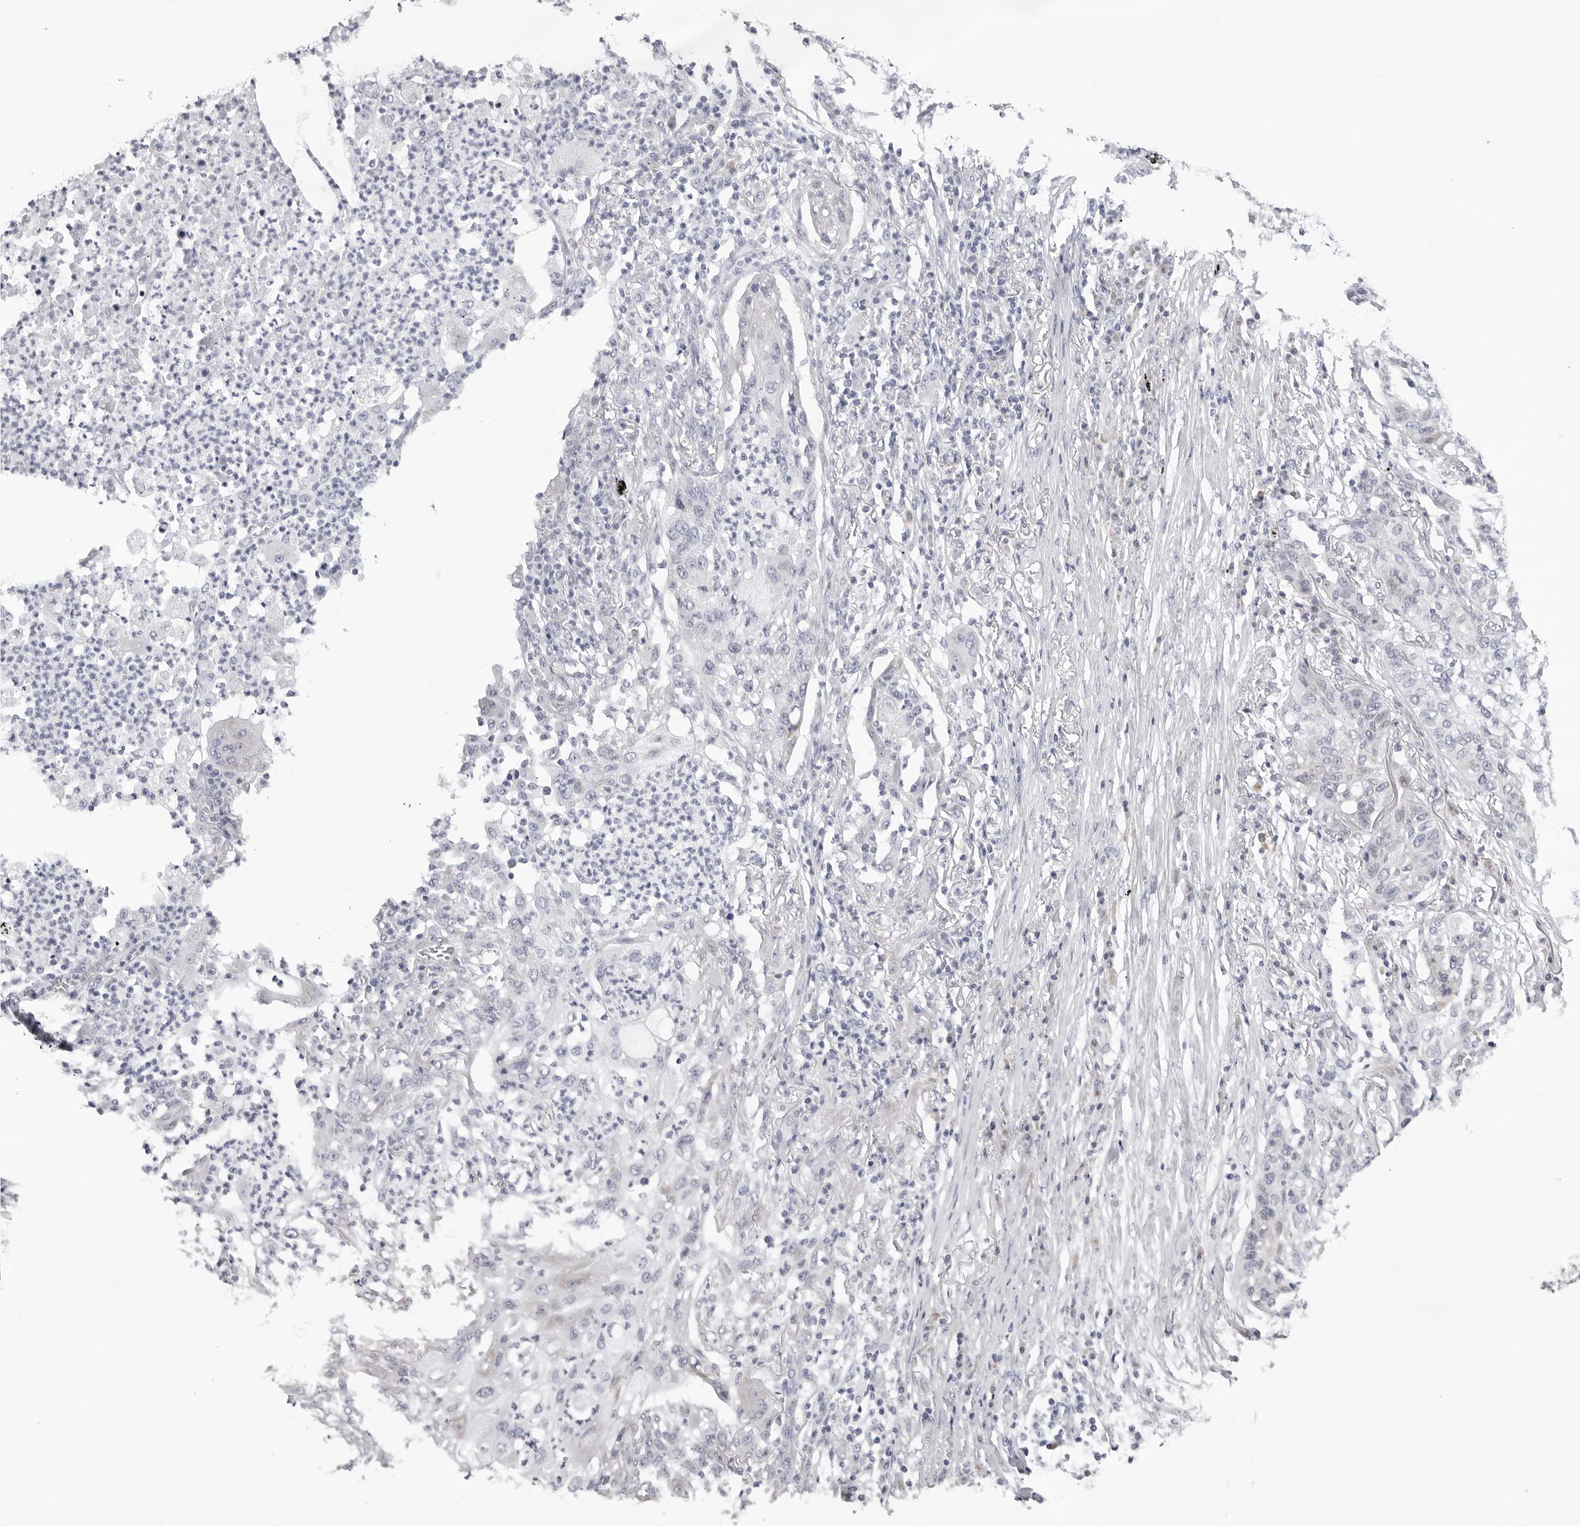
{"staining": {"intensity": "negative", "quantity": "none", "location": "none"}, "tissue": "lung cancer", "cell_type": "Tumor cells", "image_type": "cancer", "snomed": [{"axis": "morphology", "description": "Squamous cell carcinoma, NOS"}, {"axis": "topography", "description": "Lung"}], "caption": "The immunohistochemistry (IHC) histopathology image has no significant staining in tumor cells of lung cancer (squamous cell carcinoma) tissue.", "gene": "SMIM2", "patient": {"sex": "female", "age": 63}}